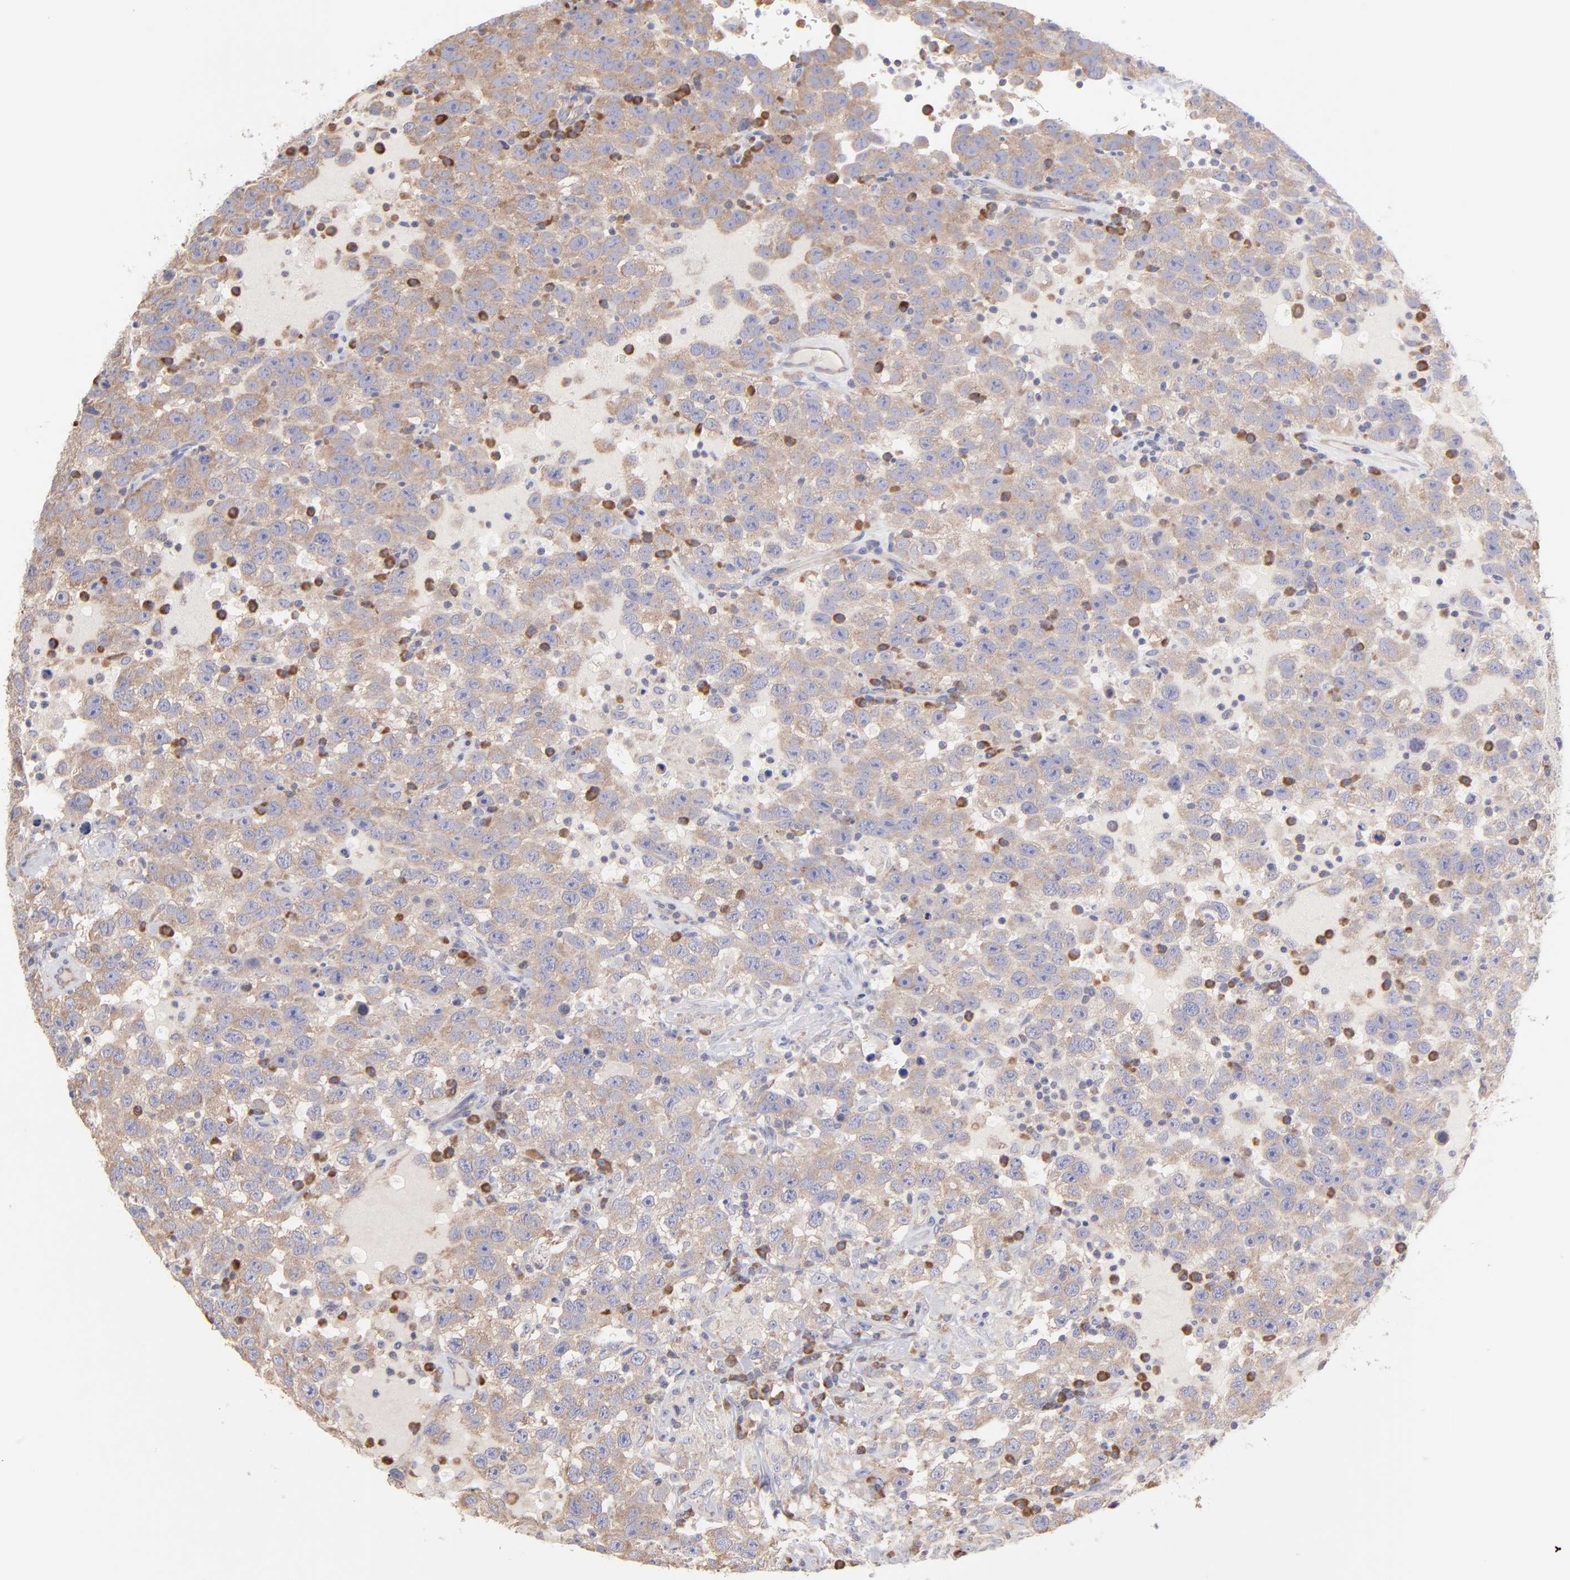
{"staining": {"intensity": "weak", "quantity": "25%-75%", "location": "cytoplasmic/membranous"}, "tissue": "testis cancer", "cell_type": "Tumor cells", "image_type": "cancer", "snomed": [{"axis": "morphology", "description": "Seminoma, NOS"}, {"axis": "topography", "description": "Testis"}], "caption": "Protein expression analysis of human testis cancer (seminoma) reveals weak cytoplasmic/membranous staining in approximately 25%-75% of tumor cells.", "gene": "RPLP0", "patient": {"sex": "male", "age": 41}}